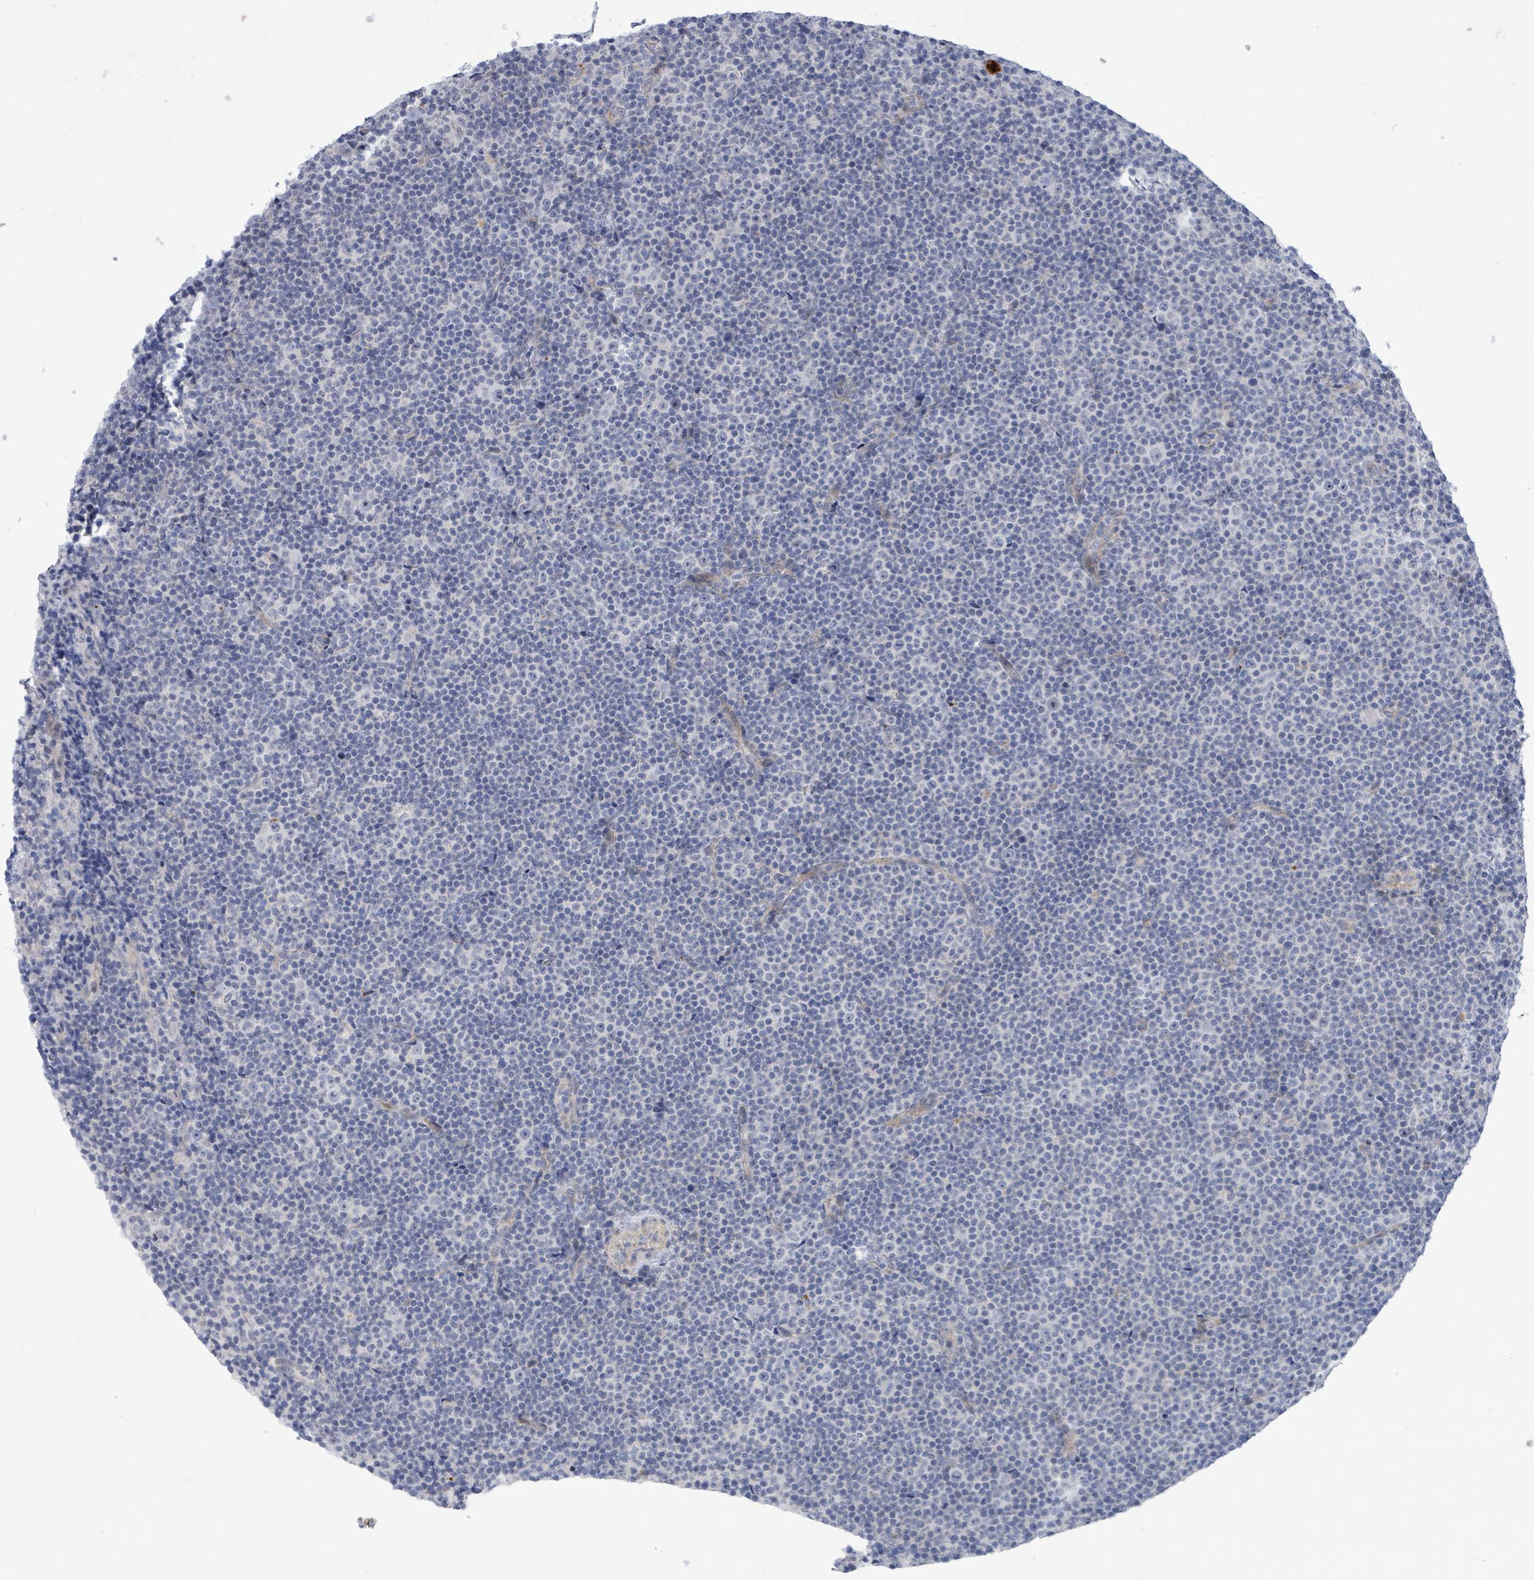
{"staining": {"intensity": "negative", "quantity": "none", "location": "none"}, "tissue": "lymphoma", "cell_type": "Tumor cells", "image_type": "cancer", "snomed": [{"axis": "morphology", "description": "Malignant lymphoma, non-Hodgkin's type, Low grade"}, {"axis": "topography", "description": "Lymph node"}], "caption": "Immunohistochemistry photomicrograph of lymphoma stained for a protein (brown), which shows no expression in tumor cells.", "gene": "CT45A5", "patient": {"sex": "female", "age": 67}}